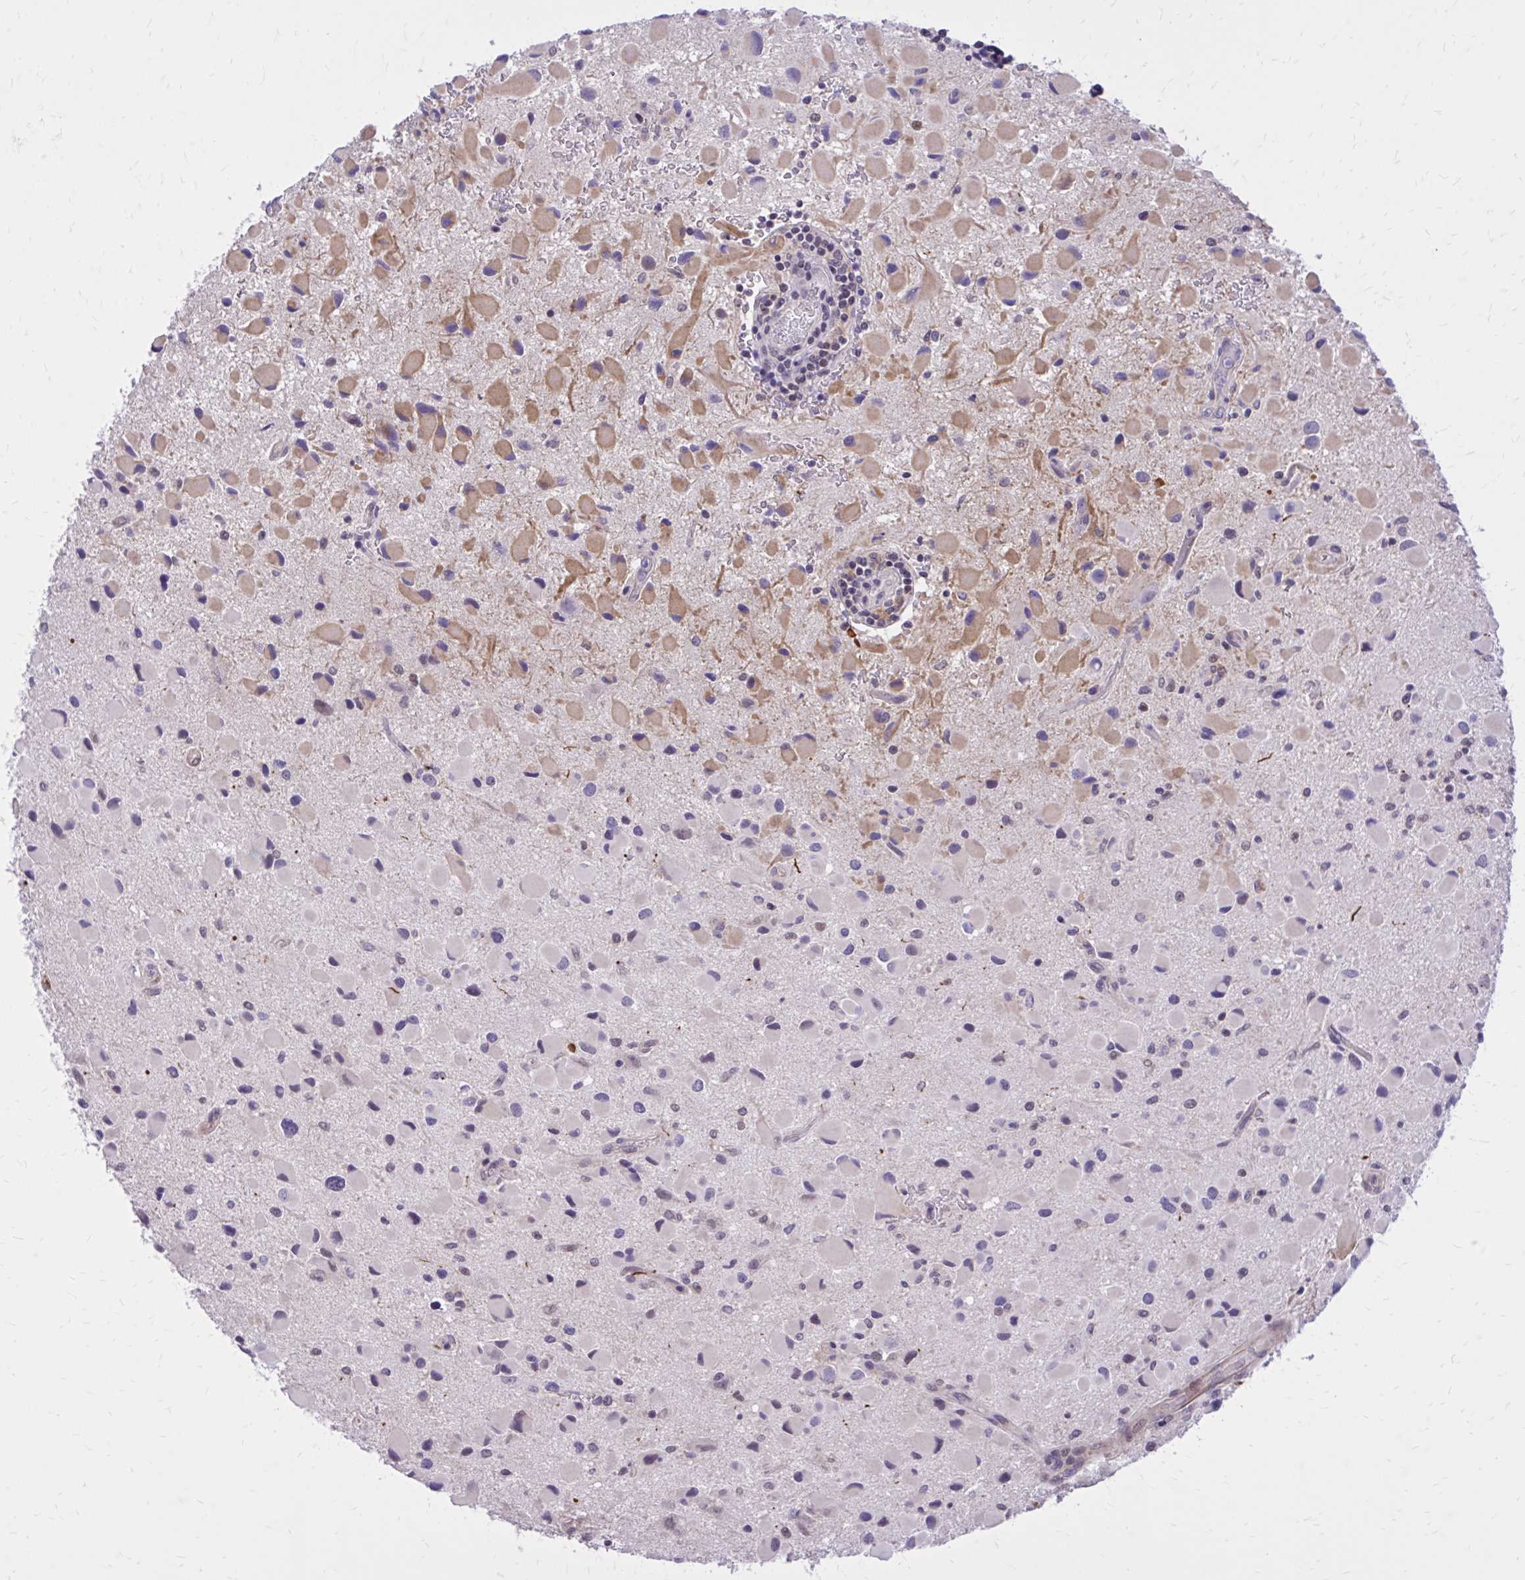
{"staining": {"intensity": "negative", "quantity": "none", "location": "none"}, "tissue": "glioma", "cell_type": "Tumor cells", "image_type": "cancer", "snomed": [{"axis": "morphology", "description": "Glioma, malignant, Low grade"}, {"axis": "topography", "description": "Brain"}], "caption": "Histopathology image shows no protein expression in tumor cells of glioma tissue. Nuclei are stained in blue.", "gene": "ZBTB25", "patient": {"sex": "female", "age": 32}}